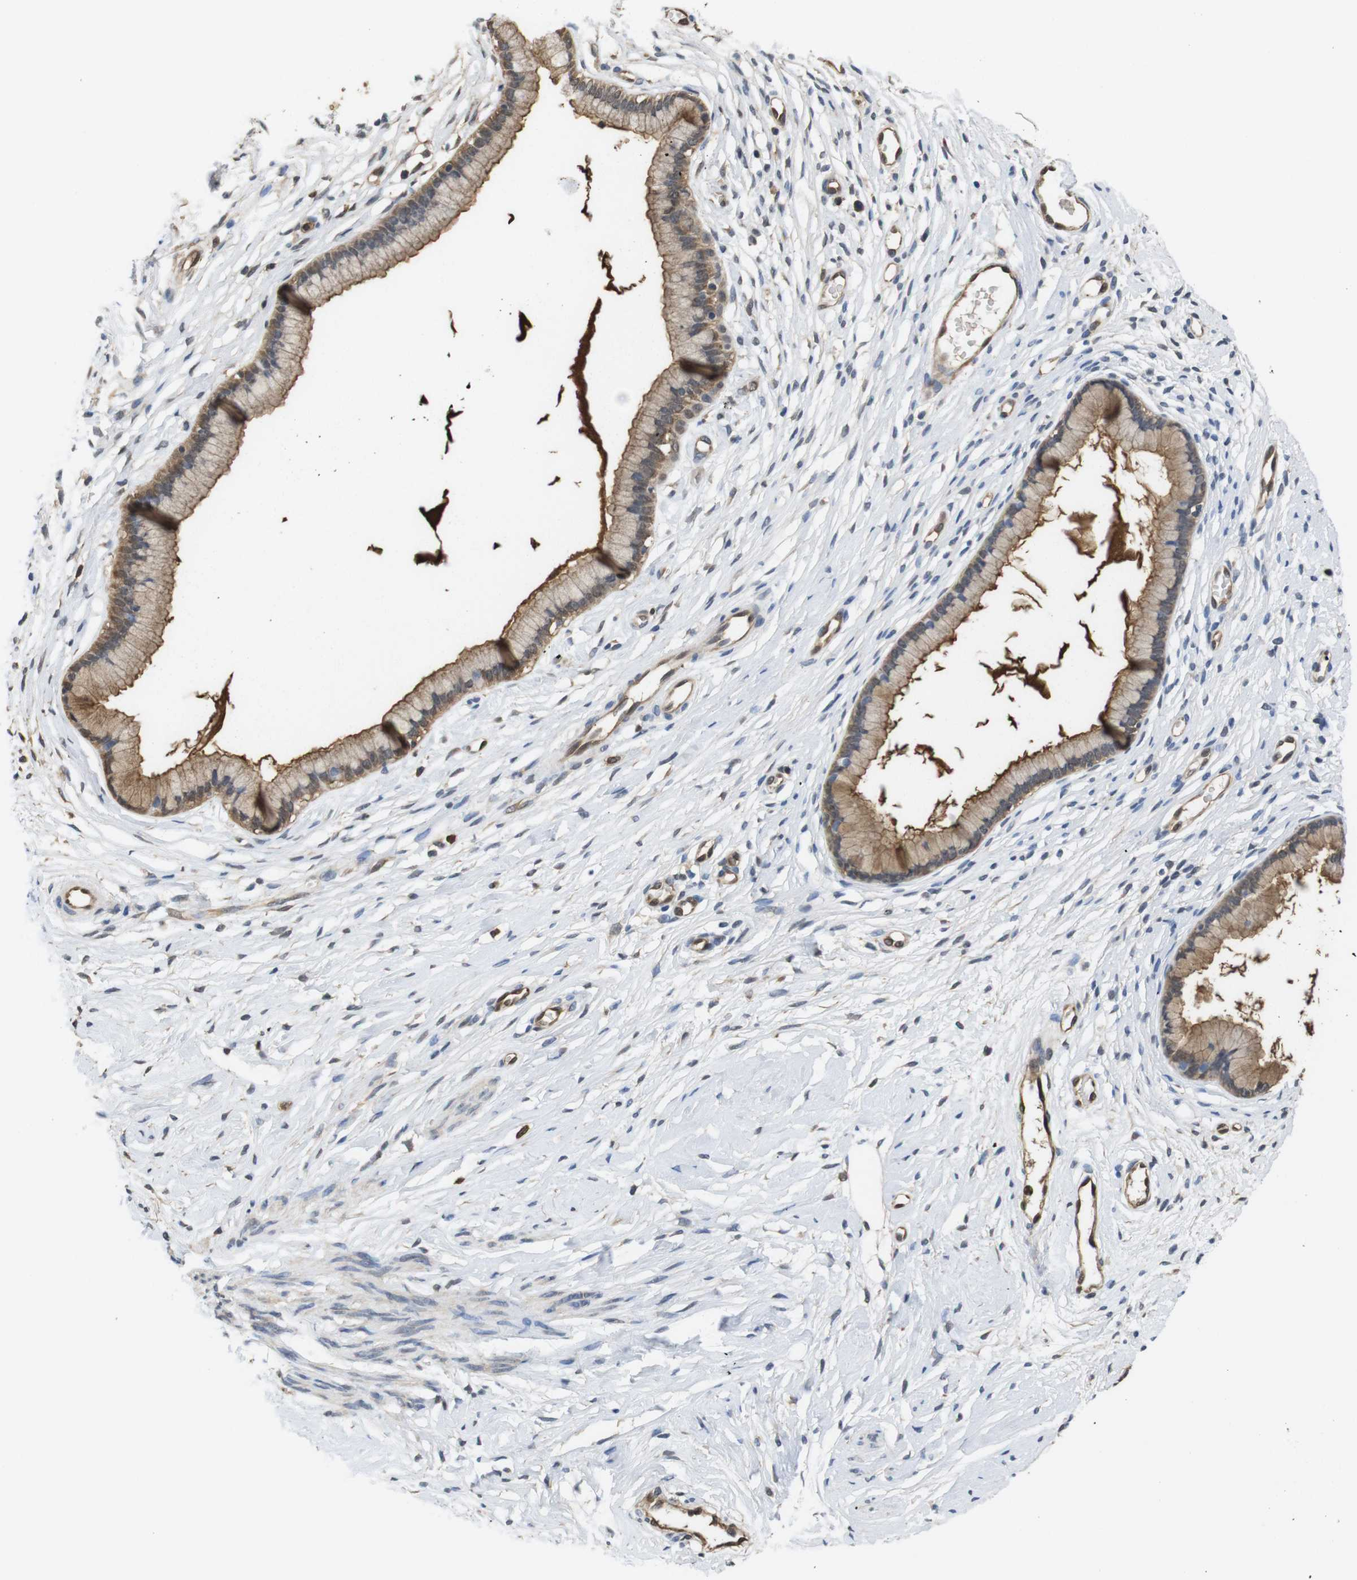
{"staining": {"intensity": "moderate", "quantity": ">75%", "location": "cytoplasmic/membranous"}, "tissue": "cervix", "cell_type": "Glandular cells", "image_type": "normal", "snomed": [{"axis": "morphology", "description": "Normal tissue, NOS"}, {"axis": "topography", "description": "Cervix"}], "caption": "Immunohistochemical staining of unremarkable human cervix demonstrates >75% levels of moderate cytoplasmic/membranous protein expression in about >75% of glandular cells.", "gene": "LDHA", "patient": {"sex": "female", "age": 65}}